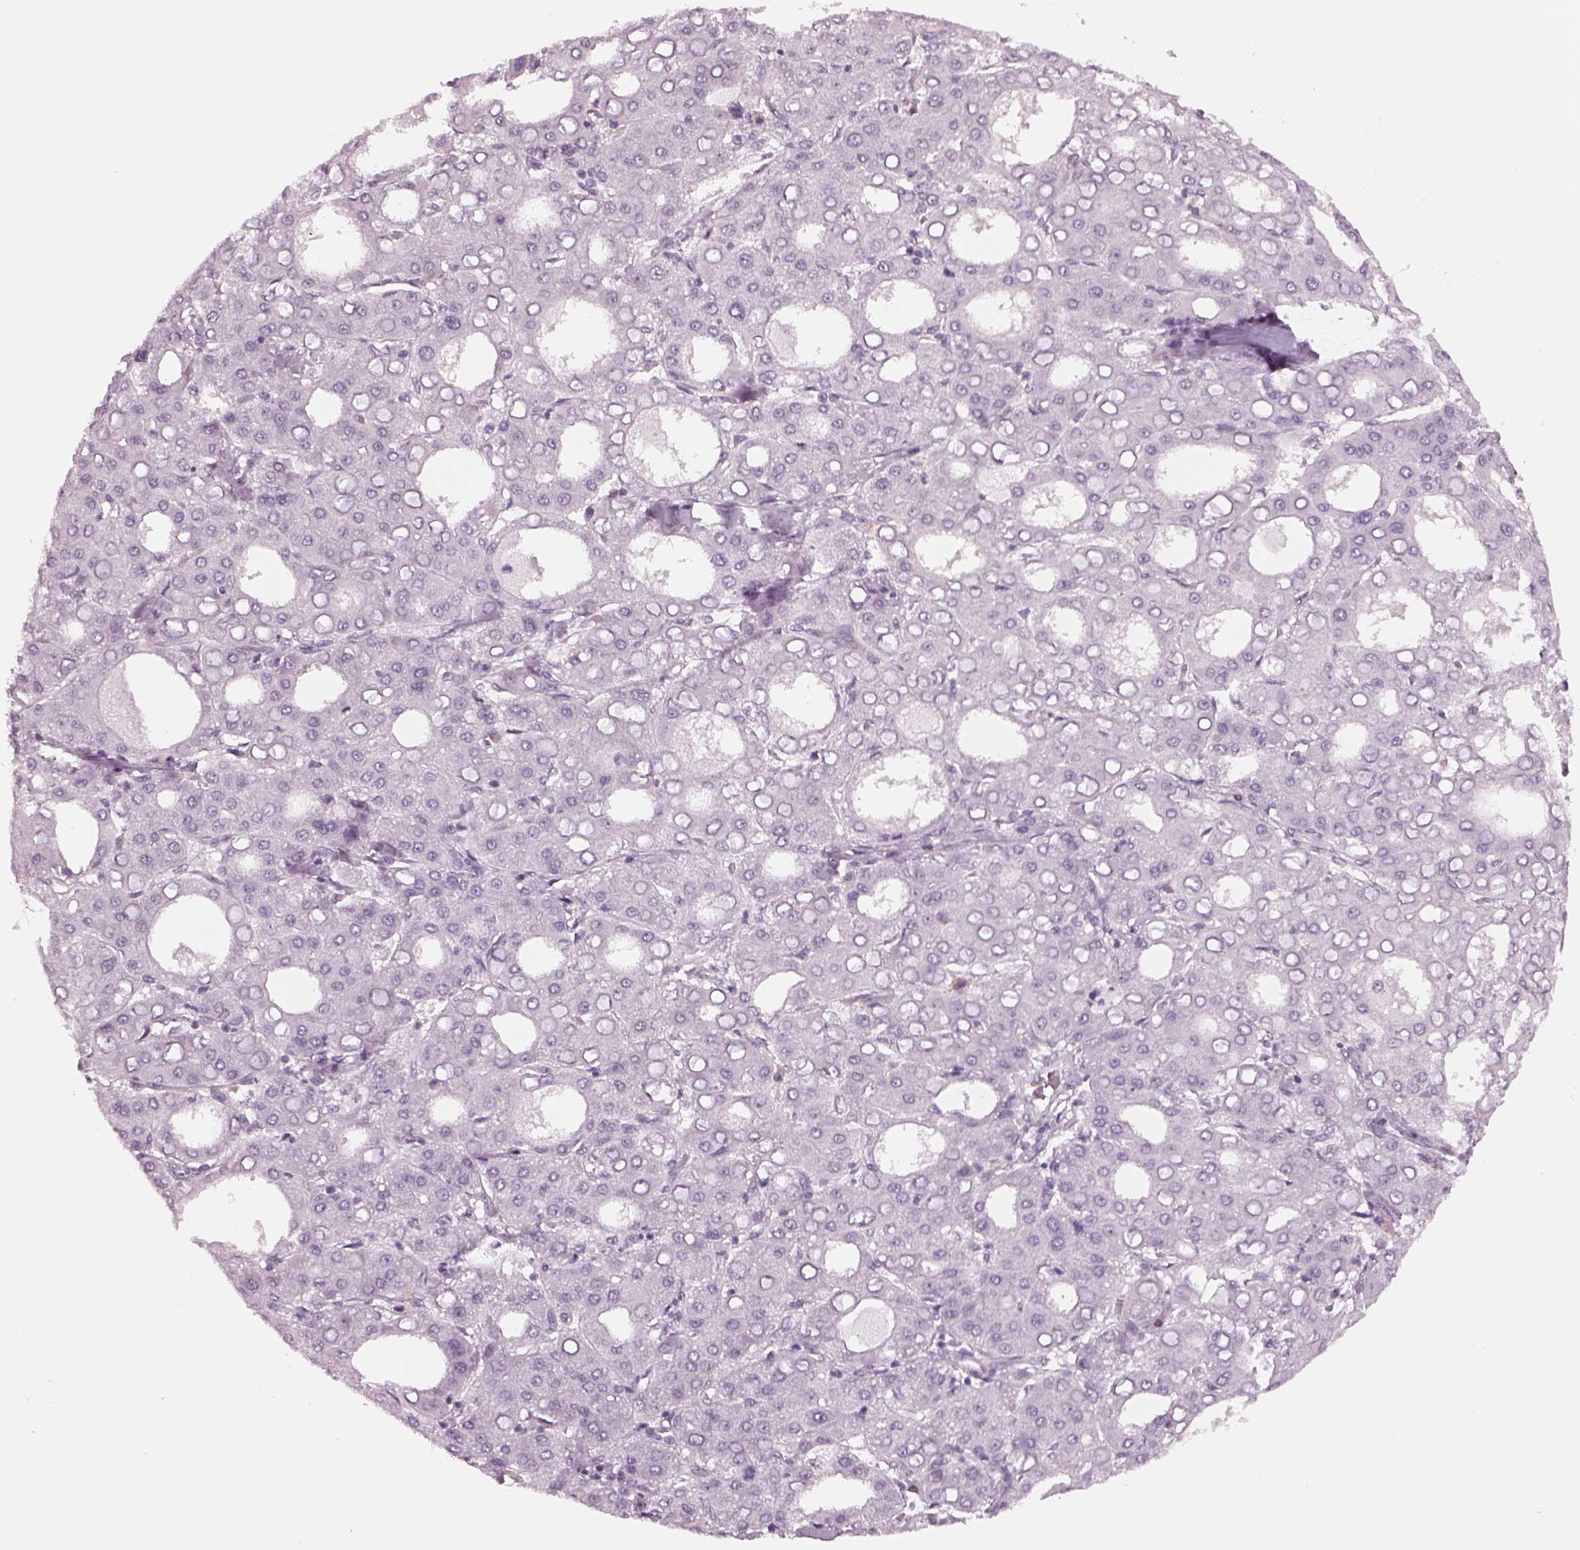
{"staining": {"intensity": "negative", "quantity": "none", "location": "none"}, "tissue": "liver cancer", "cell_type": "Tumor cells", "image_type": "cancer", "snomed": [{"axis": "morphology", "description": "Carcinoma, Hepatocellular, NOS"}, {"axis": "topography", "description": "Liver"}], "caption": "Immunohistochemistry photomicrograph of liver cancer (hepatocellular carcinoma) stained for a protein (brown), which demonstrates no staining in tumor cells.", "gene": "KCNG2", "patient": {"sex": "male", "age": 65}}